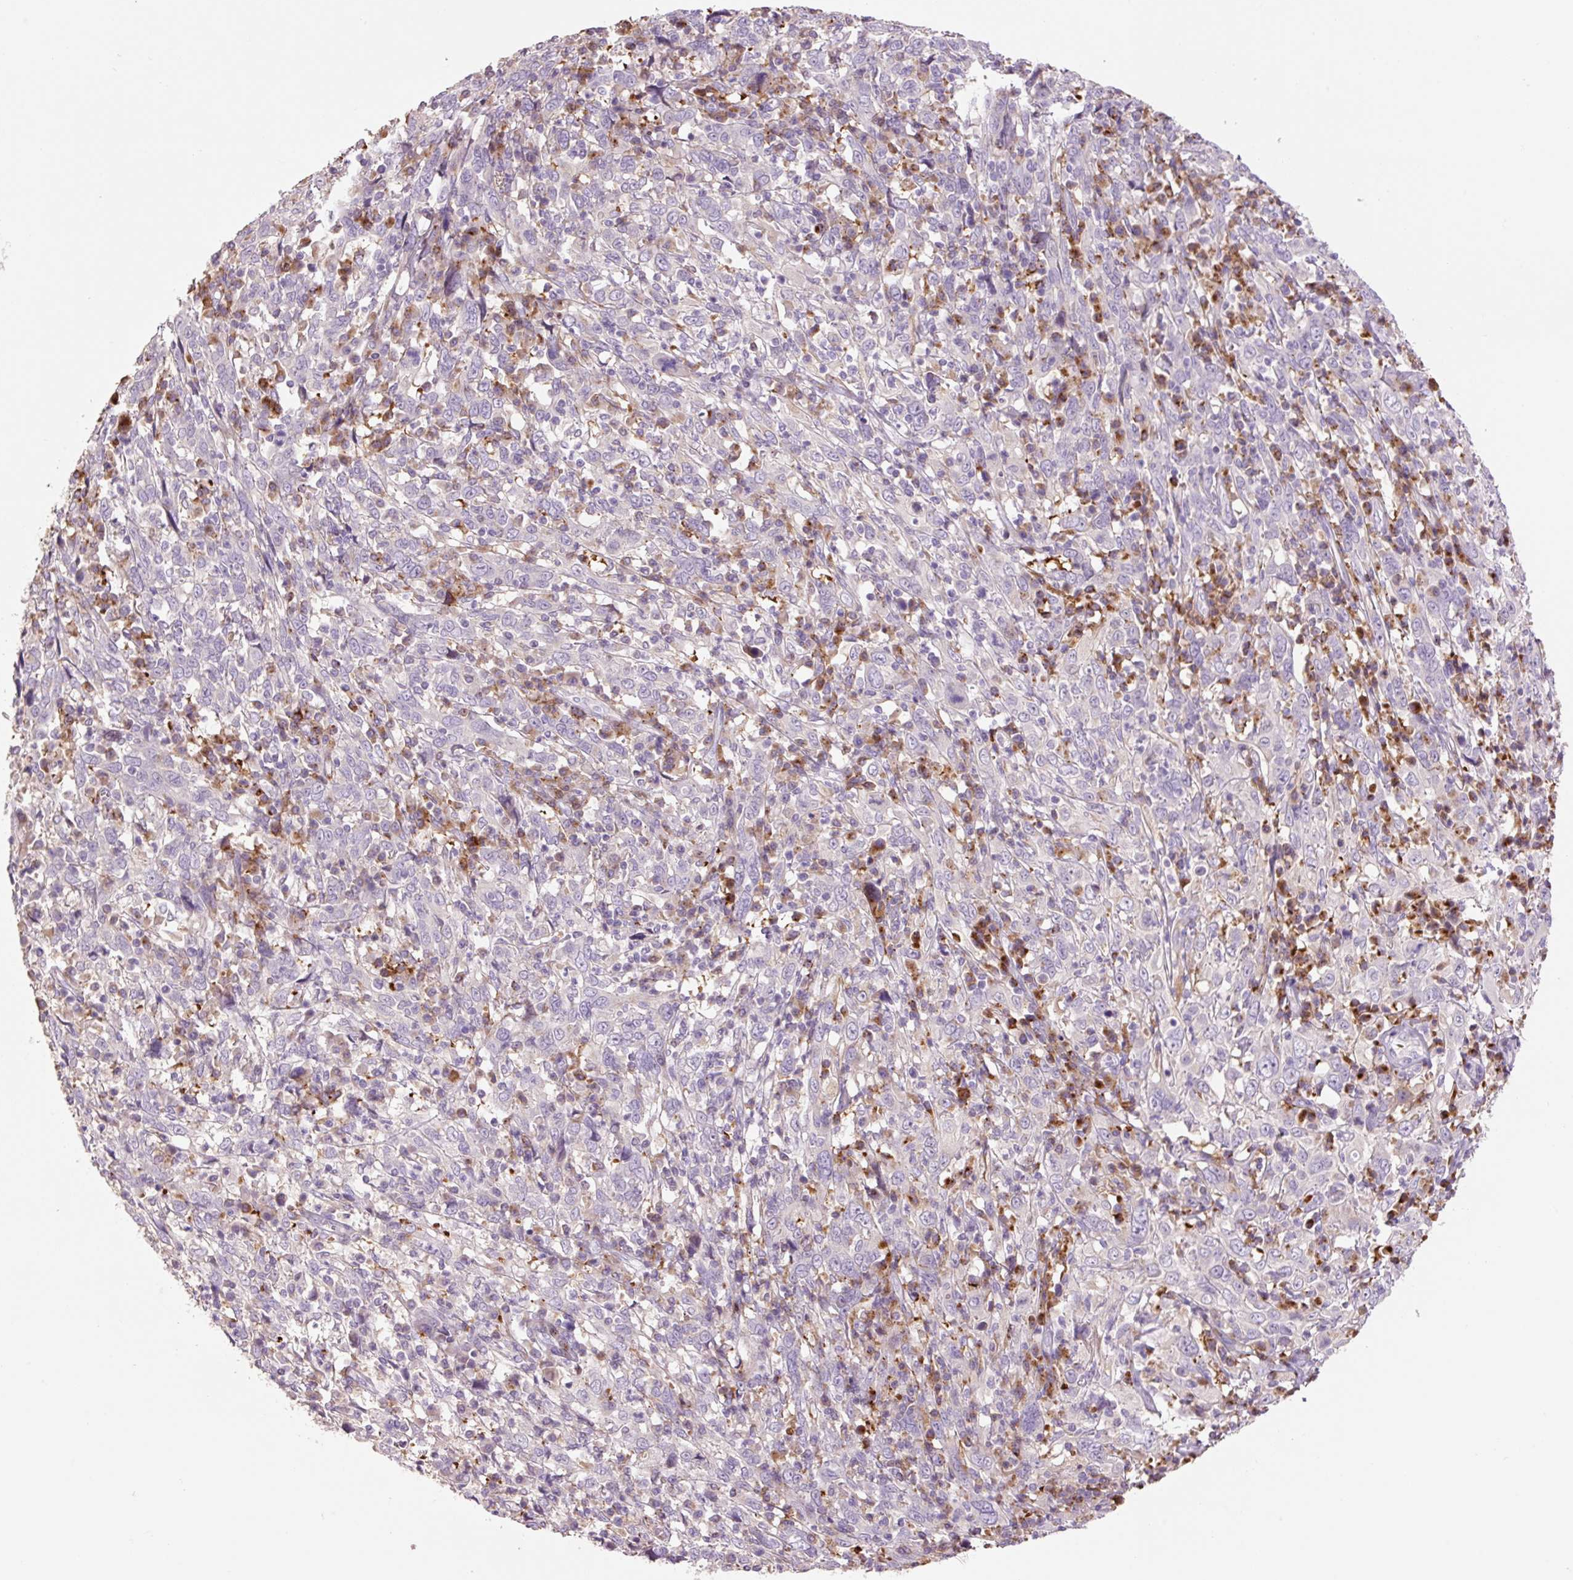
{"staining": {"intensity": "weak", "quantity": "<25%", "location": "cytoplasmic/membranous"}, "tissue": "cervical cancer", "cell_type": "Tumor cells", "image_type": "cancer", "snomed": [{"axis": "morphology", "description": "Squamous cell carcinoma, NOS"}, {"axis": "topography", "description": "Cervix"}], "caption": "Immunohistochemistry (IHC) histopathology image of cervical squamous cell carcinoma stained for a protein (brown), which reveals no expression in tumor cells.", "gene": "HAX1", "patient": {"sex": "female", "age": 46}}